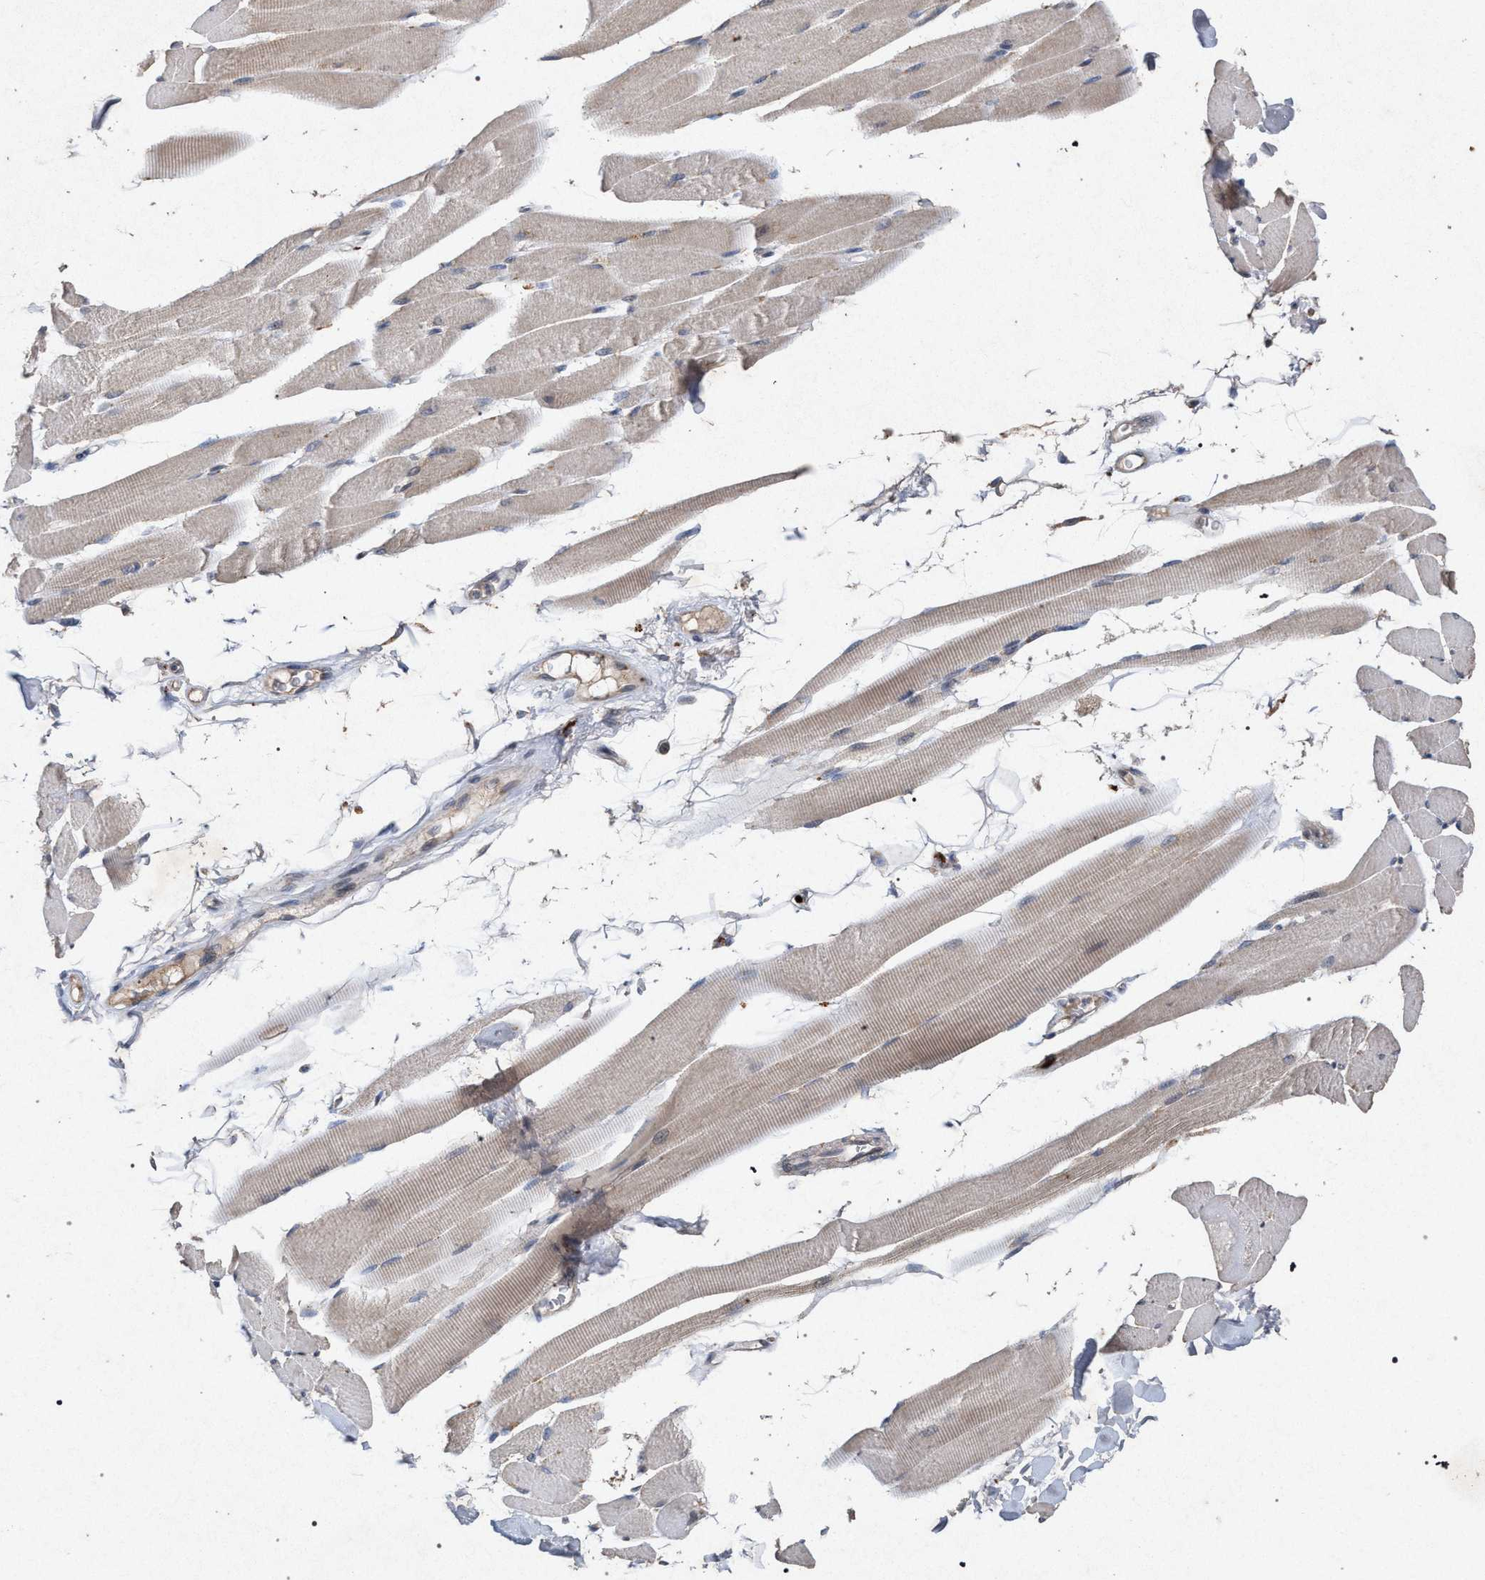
{"staining": {"intensity": "strong", "quantity": "<25%", "location": "cytoplasmic/membranous"}, "tissue": "skeletal muscle", "cell_type": "Myocytes", "image_type": "normal", "snomed": [{"axis": "morphology", "description": "Normal tissue, NOS"}, {"axis": "topography", "description": "Skeletal muscle"}, {"axis": "topography", "description": "Peripheral nerve tissue"}], "caption": "Benign skeletal muscle reveals strong cytoplasmic/membranous expression in about <25% of myocytes, visualized by immunohistochemistry.", "gene": "PKD2L1", "patient": {"sex": "female", "age": 84}}